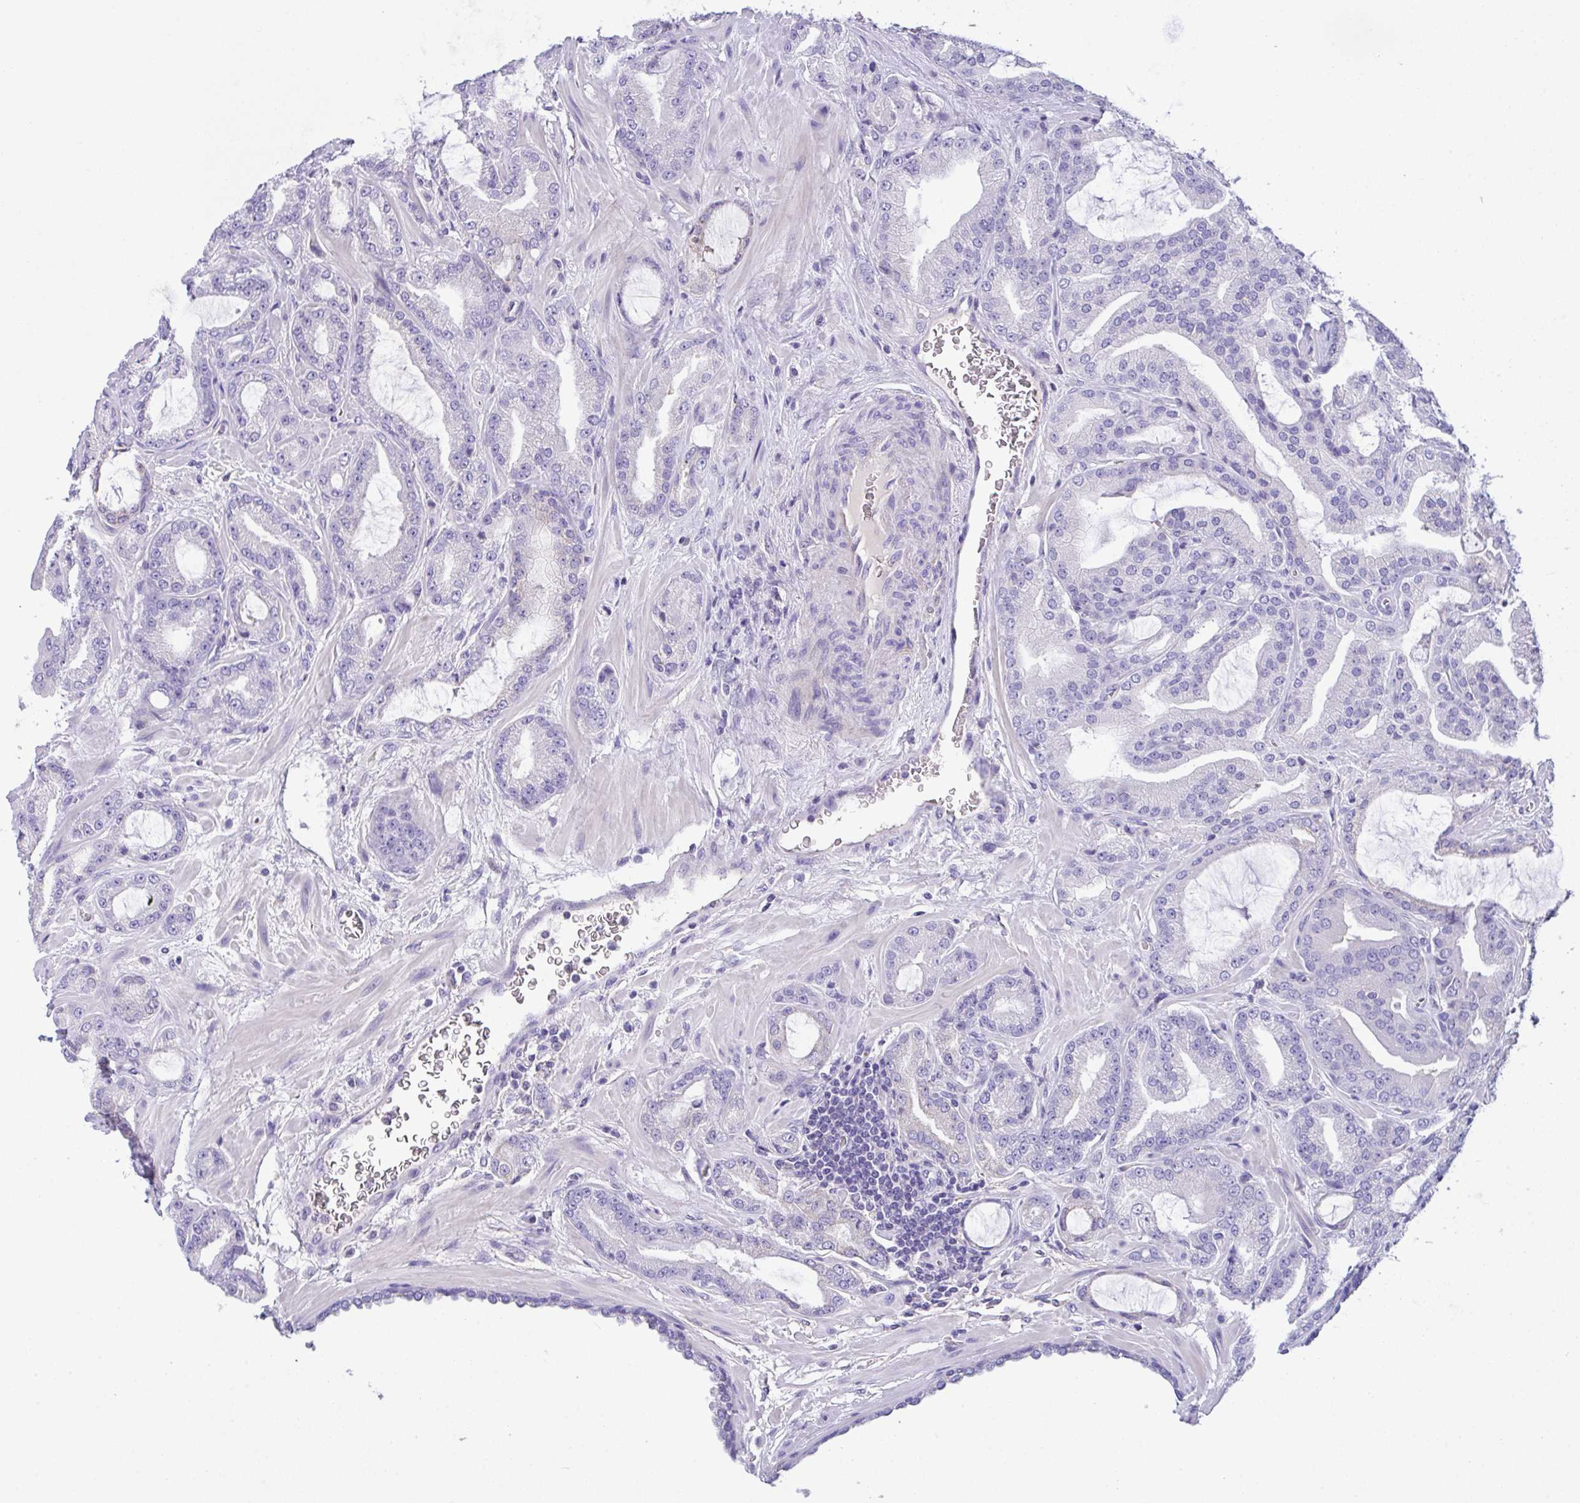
{"staining": {"intensity": "negative", "quantity": "none", "location": "none"}, "tissue": "prostate cancer", "cell_type": "Tumor cells", "image_type": "cancer", "snomed": [{"axis": "morphology", "description": "Adenocarcinoma, High grade"}, {"axis": "topography", "description": "Prostate"}], "caption": "IHC micrograph of human high-grade adenocarcinoma (prostate) stained for a protein (brown), which exhibits no expression in tumor cells.", "gene": "CA10", "patient": {"sex": "male", "age": 68}}